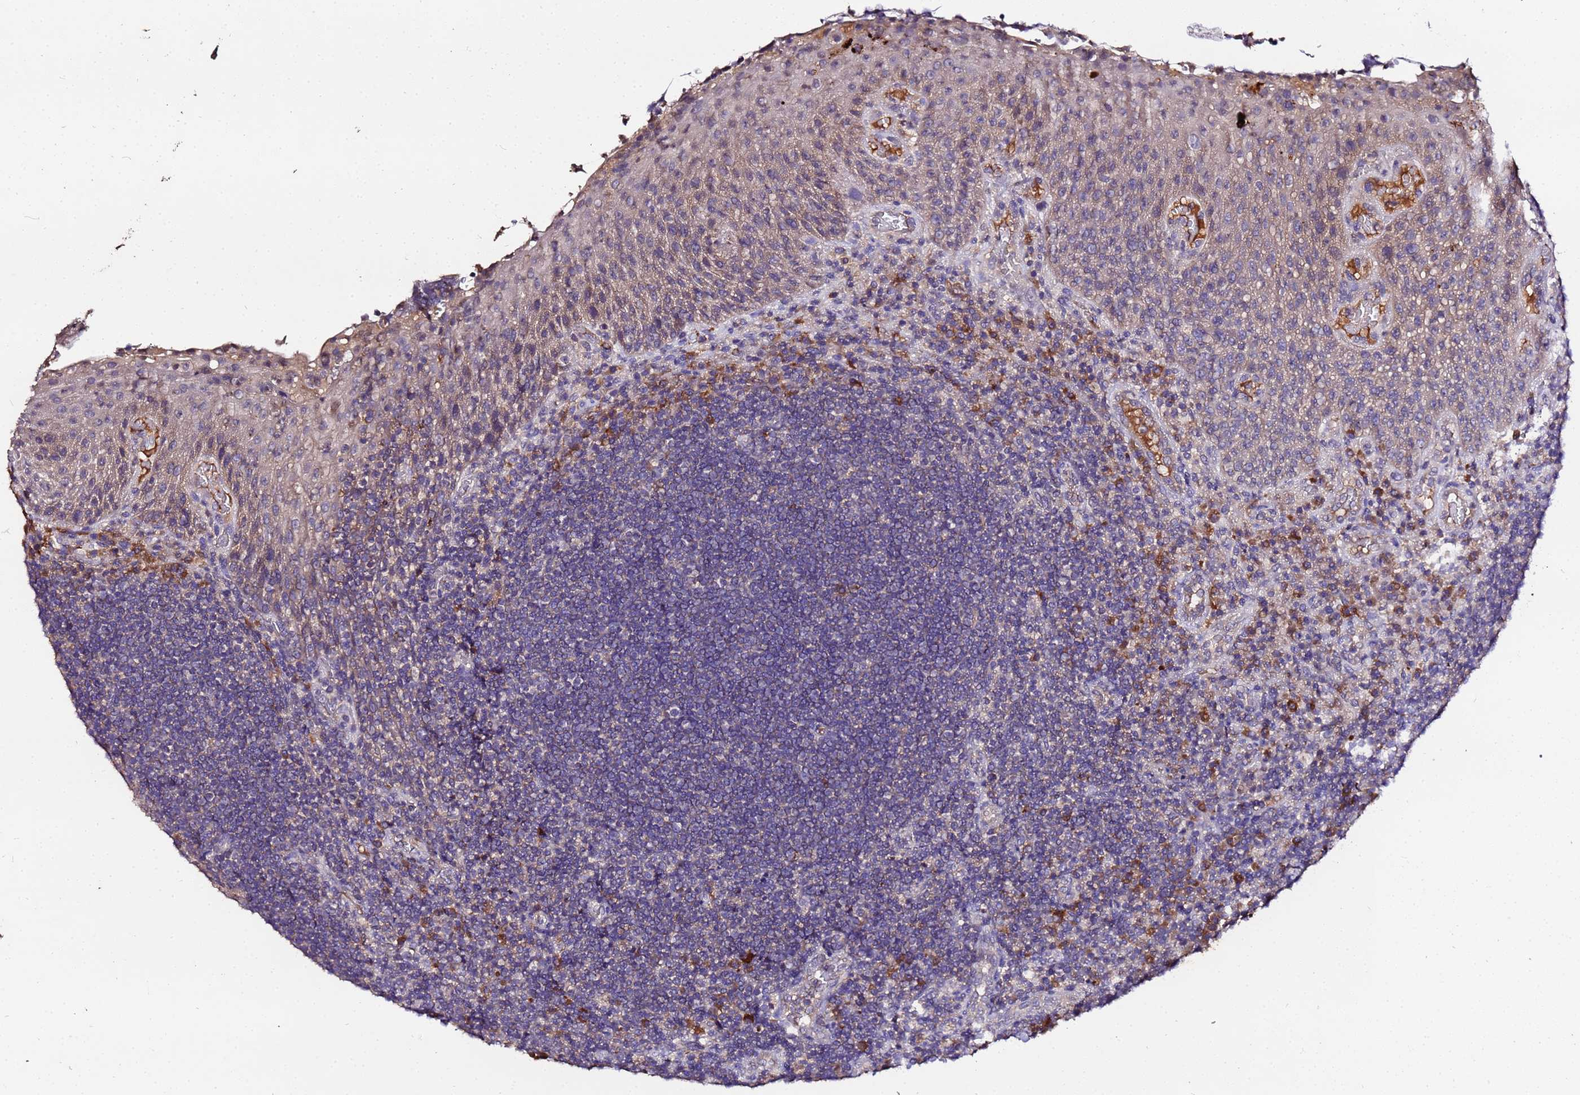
{"staining": {"intensity": "moderate", "quantity": "<25%", "location": "cytoplasmic/membranous"}, "tissue": "tonsil", "cell_type": "Germinal center cells", "image_type": "normal", "snomed": [{"axis": "morphology", "description": "Normal tissue, NOS"}, {"axis": "topography", "description": "Tonsil"}], "caption": "This micrograph exhibits IHC staining of unremarkable human tonsil, with low moderate cytoplasmic/membranous staining in approximately <25% of germinal center cells.", "gene": "MTERF1", "patient": {"sex": "male", "age": 17}}